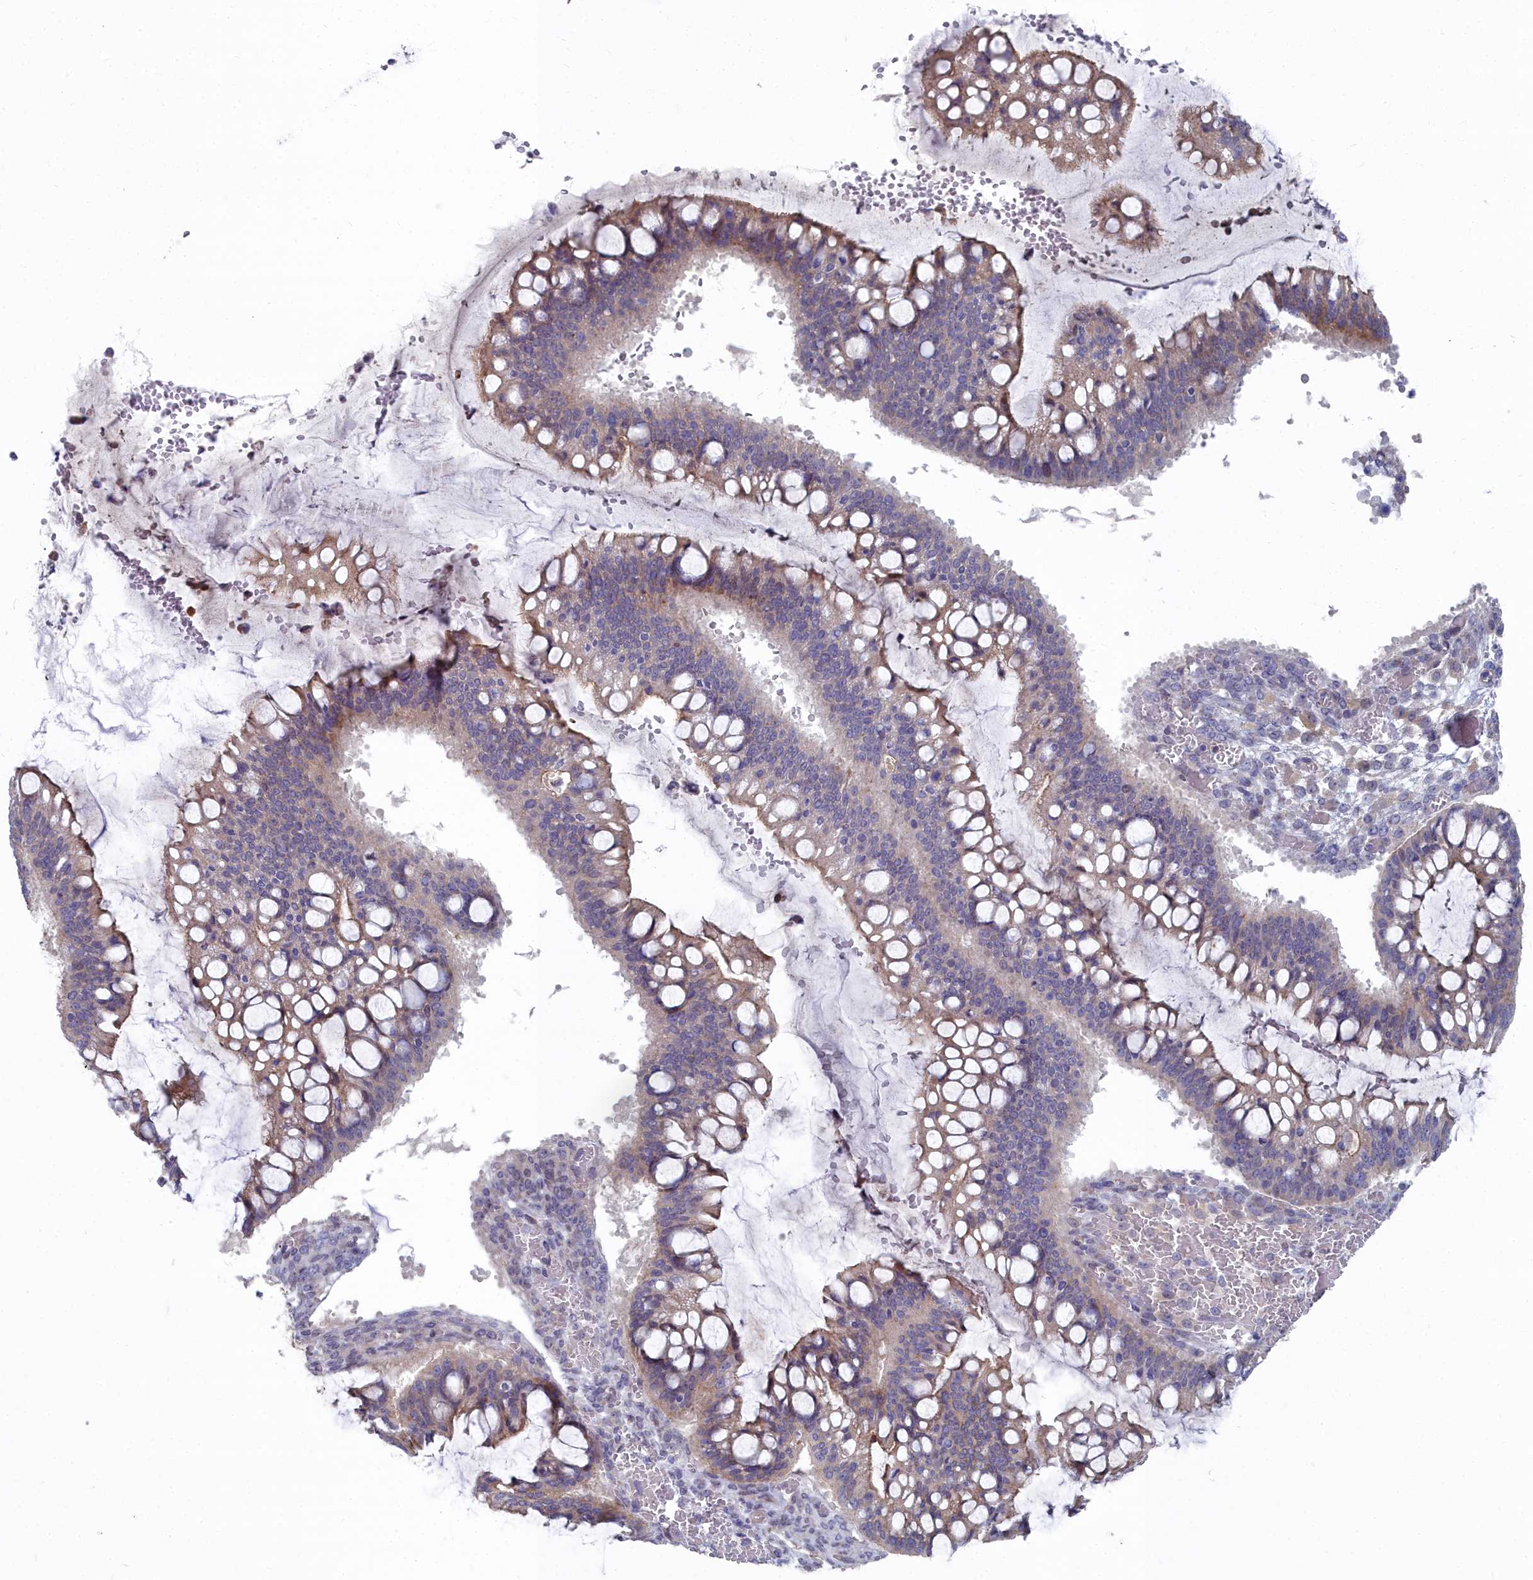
{"staining": {"intensity": "weak", "quantity": "25%-75%", "location": "cytoplasmic/membranous"}, "tissue": "ovarian cancer", "cell_type": "Tumor cells", "image_type": "cancer", "snomed": [{"axis": "morphology", "description": "Cystadenocarcinoma, mucinous, NOS"}, {"axis": "topography", "description": "Ovary"}], "caption": "IHC histopathology image of ovarian cancer (mucinous cystadenocarcinoma) stained for a protein (brown), which exhibits low levels of weak cytoplasmic/membranous expression in about 25%-75% of tumor cells.", "gene": "RPS27A", "patient": {"sex": "female", "age": 73}}